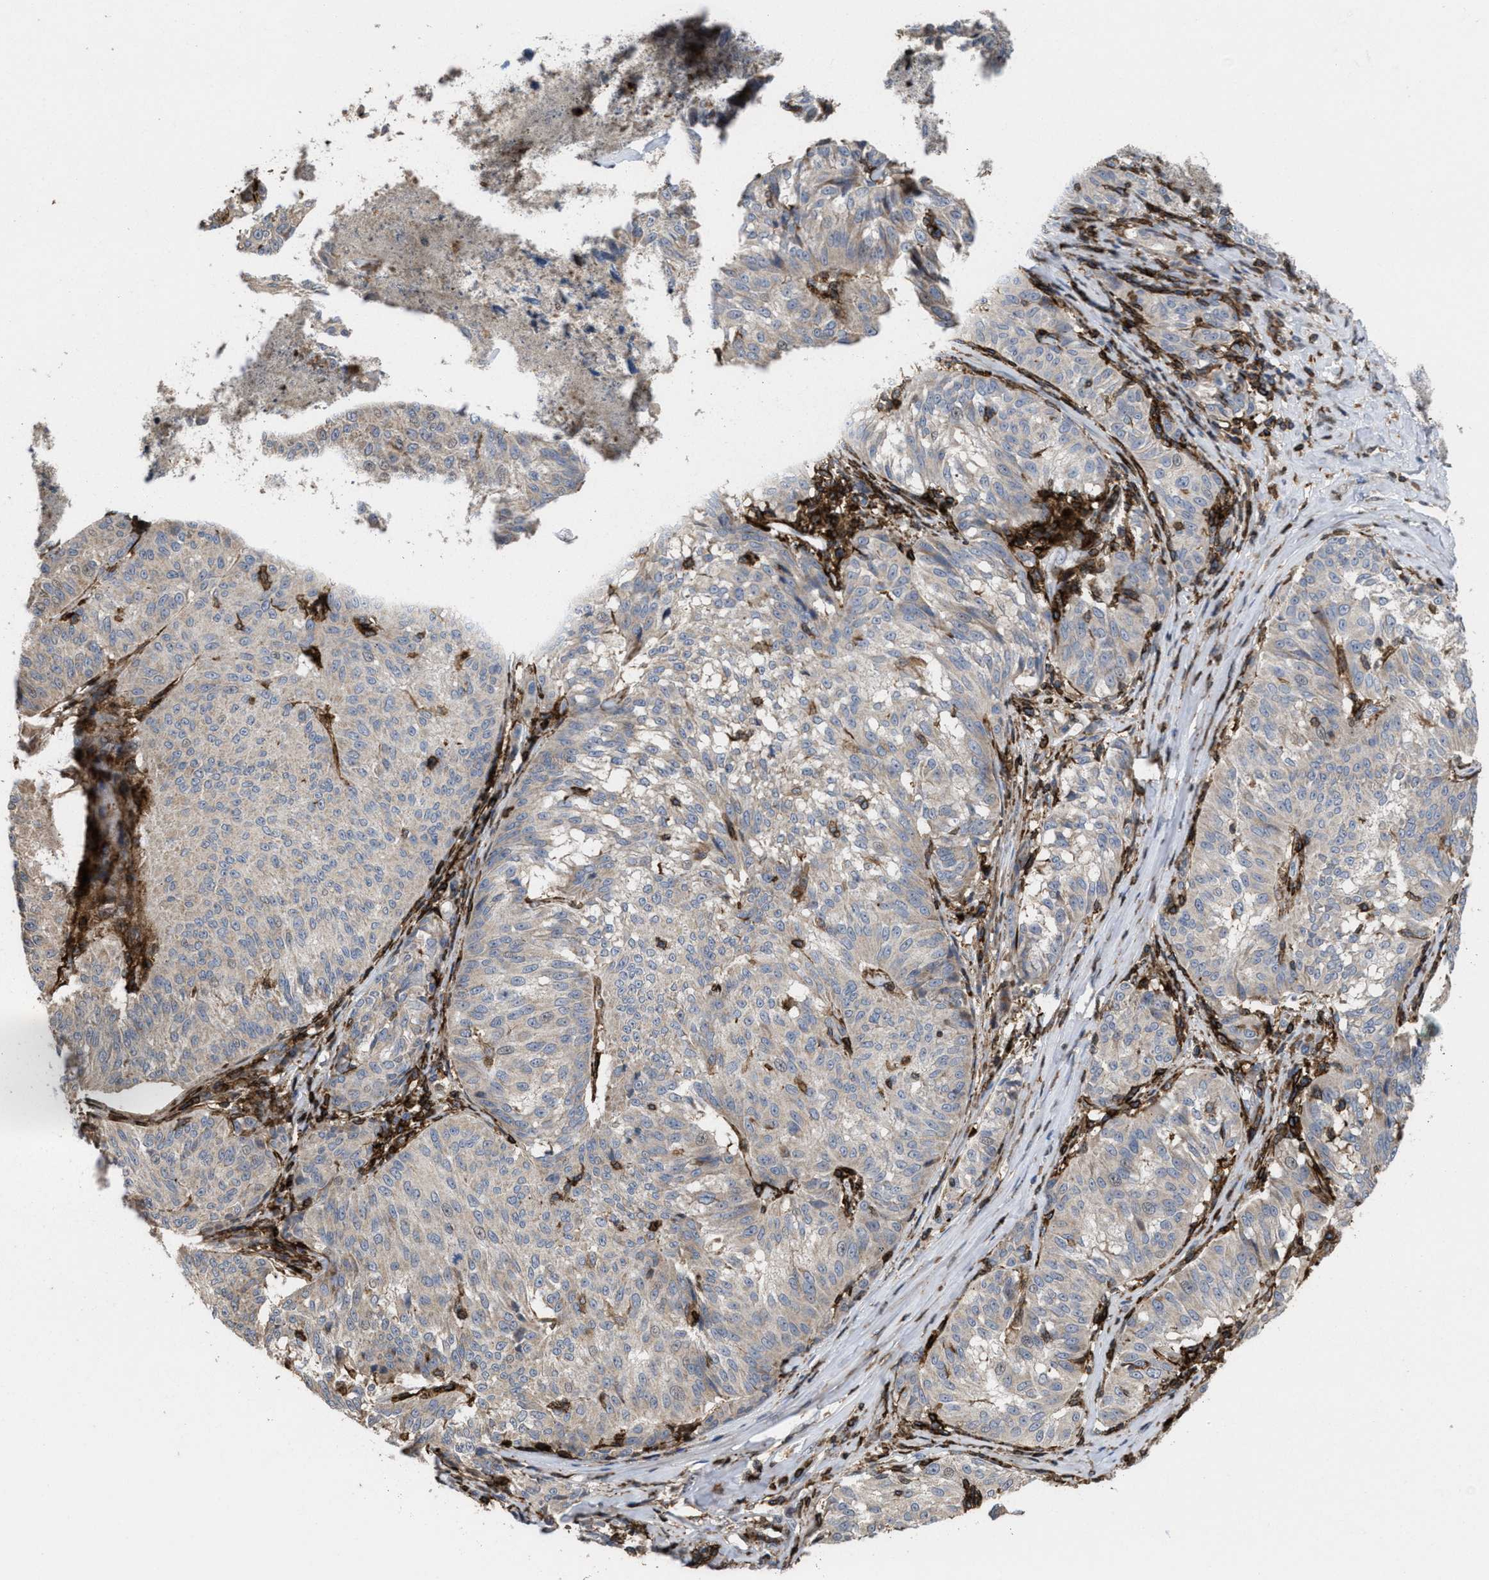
{"staining": {"intensity": "negative", "quantity": "none", "location": "none"}, "tissue": "melanoma", "cell_type": "Tumor cells", "image_type": "cancer", "snomed": [{"axis": "morphology", "description": "Malignant melanoma, NOS"}, {"axis": "topography", "description": "Skin"}], "caption": "Protein analysis of malignant melanoma shows no significant staining in tumor cells.", "gene": "PTPRE", "patient": {"sex": "female", "age": 72}}